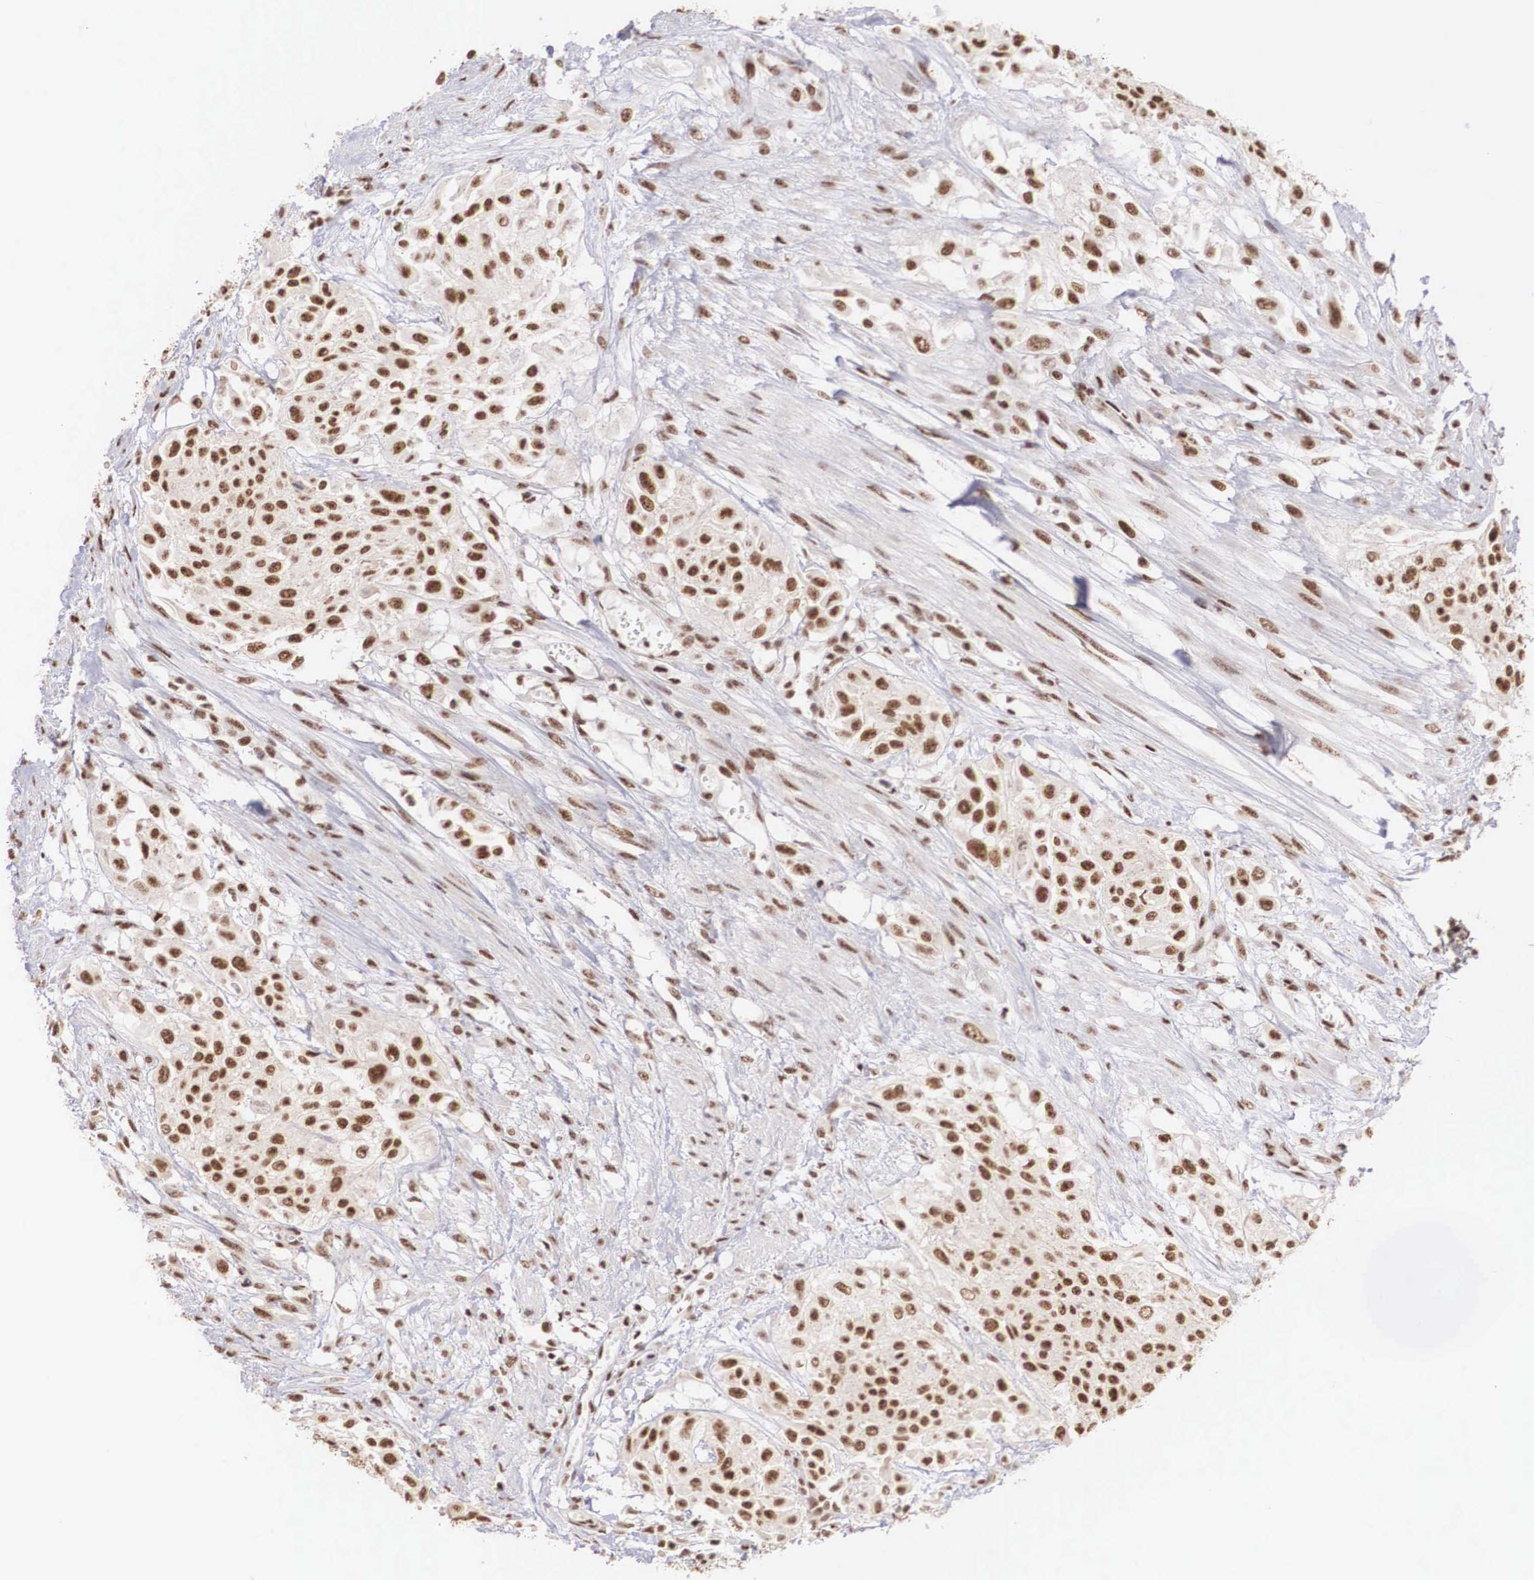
{"staining": {"intensity": "strong", "quantity": ">75%", "location": "nuclear"}, "tissue": "urothelial cancer", "cell_type": "Tumor cells", "image_type": "cancer", "snomed": [{"axis": "morphology", "description": "Urothelial carcinoma, High grade"}, {"axis": "topography", "description": "Urinary bladder"}], "caption": "Tumor cells show strong nuclear positivity in about >75% of cells in urothelial carcinoma (high-grade).", "gene": "HTATSF1", "patient": {"sex": "male", "age": 57}}